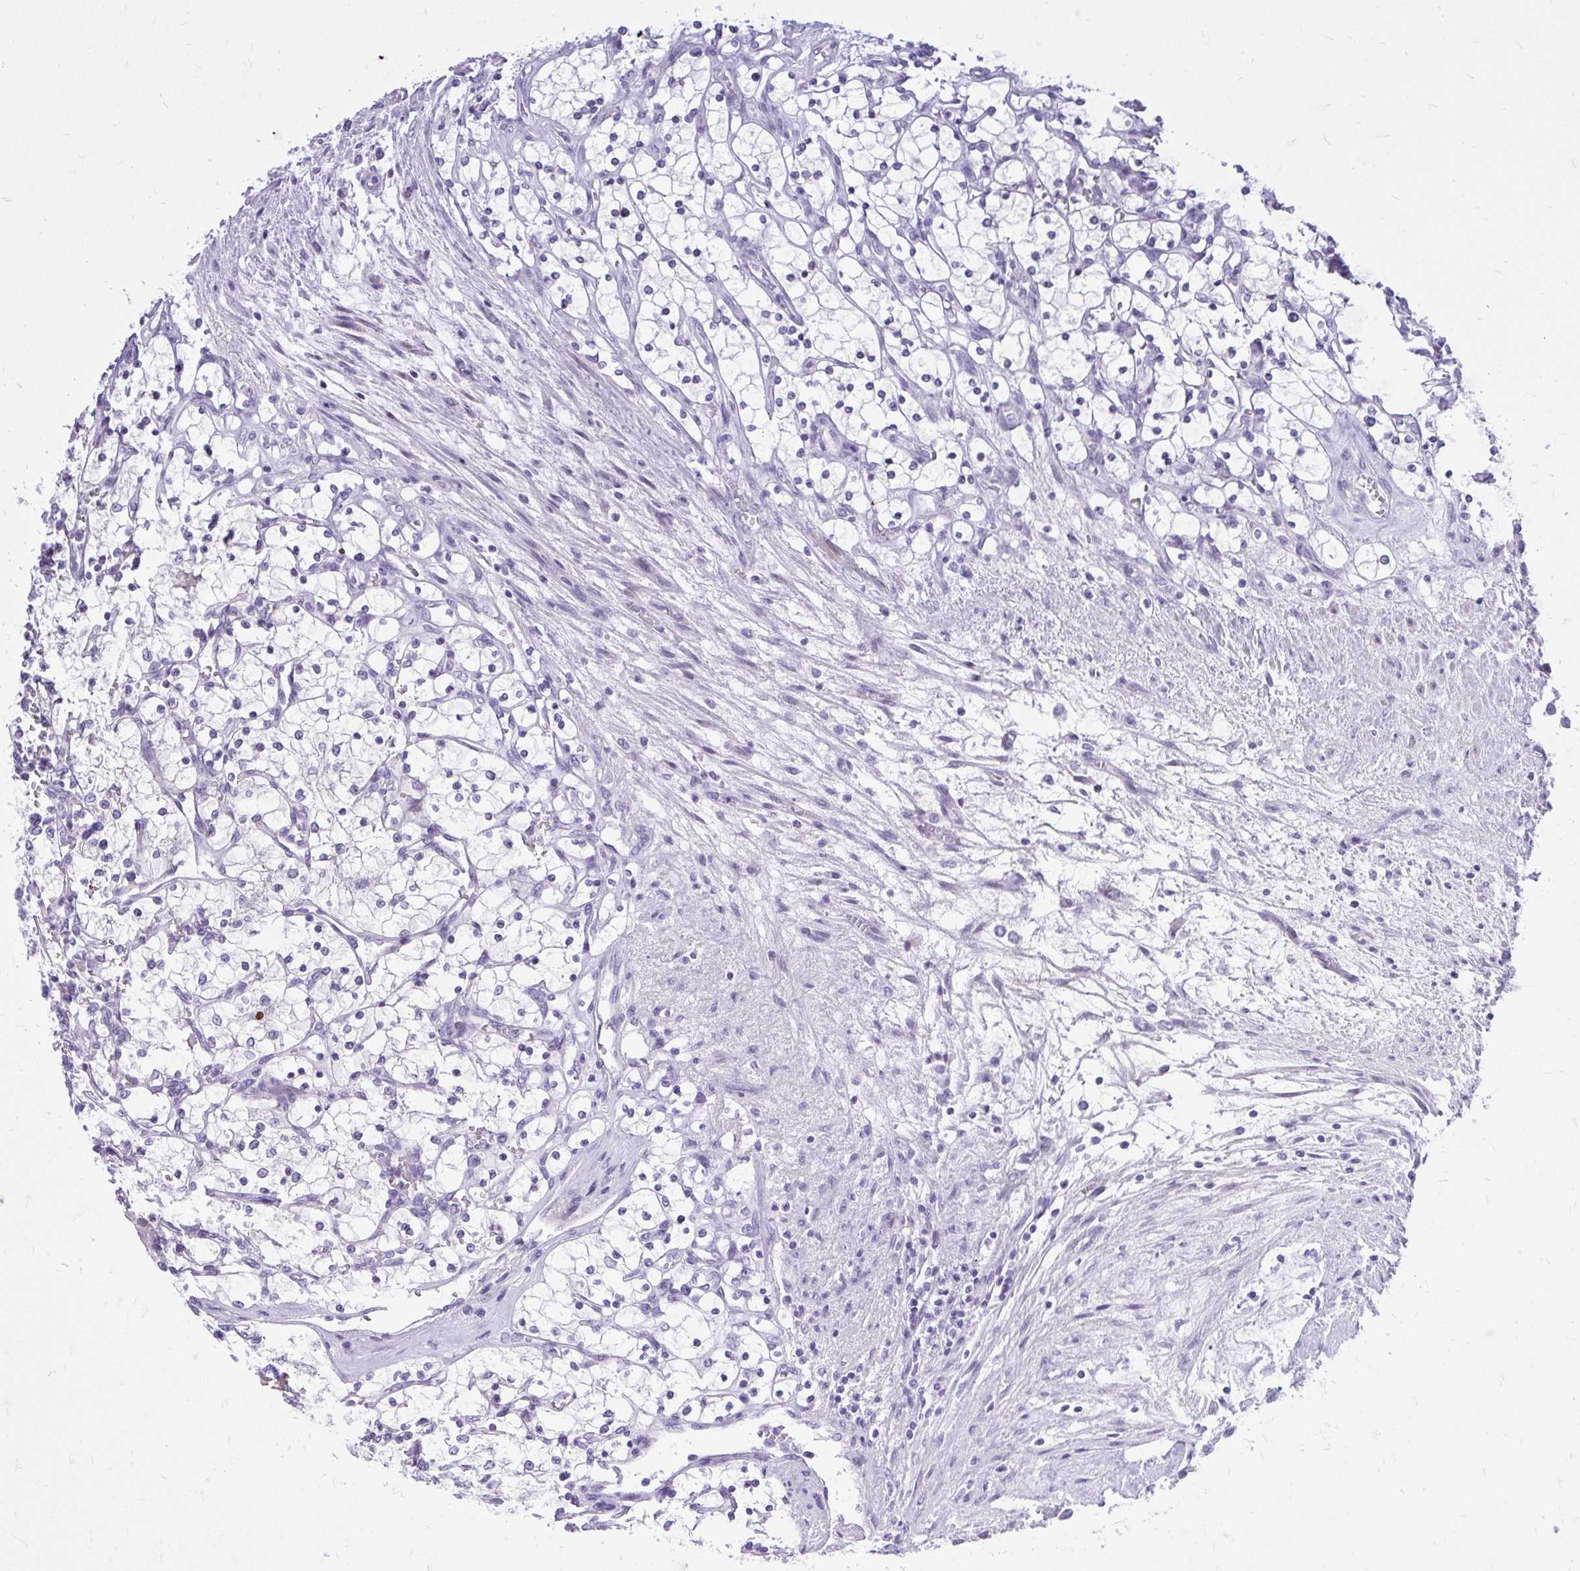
{"staining": {"intensity": "negative", "quantity": "none", "location": "none"}, "tissue": "renal cancer", "cell_type": "Tumor cells", "image_type": "cancer", "snomed": [{"axis": "morphology", "description": "Adenocarcinoma, NOS"}, {"axis": "topography", "description": "Kidney"}], "caption": "Immunohistochemistry (IHC) of renal adenocarcinoma exhibits no staining in tumor cells.", "gene": "GABRA1", "patient": {"sex": "female", "age": 69}}